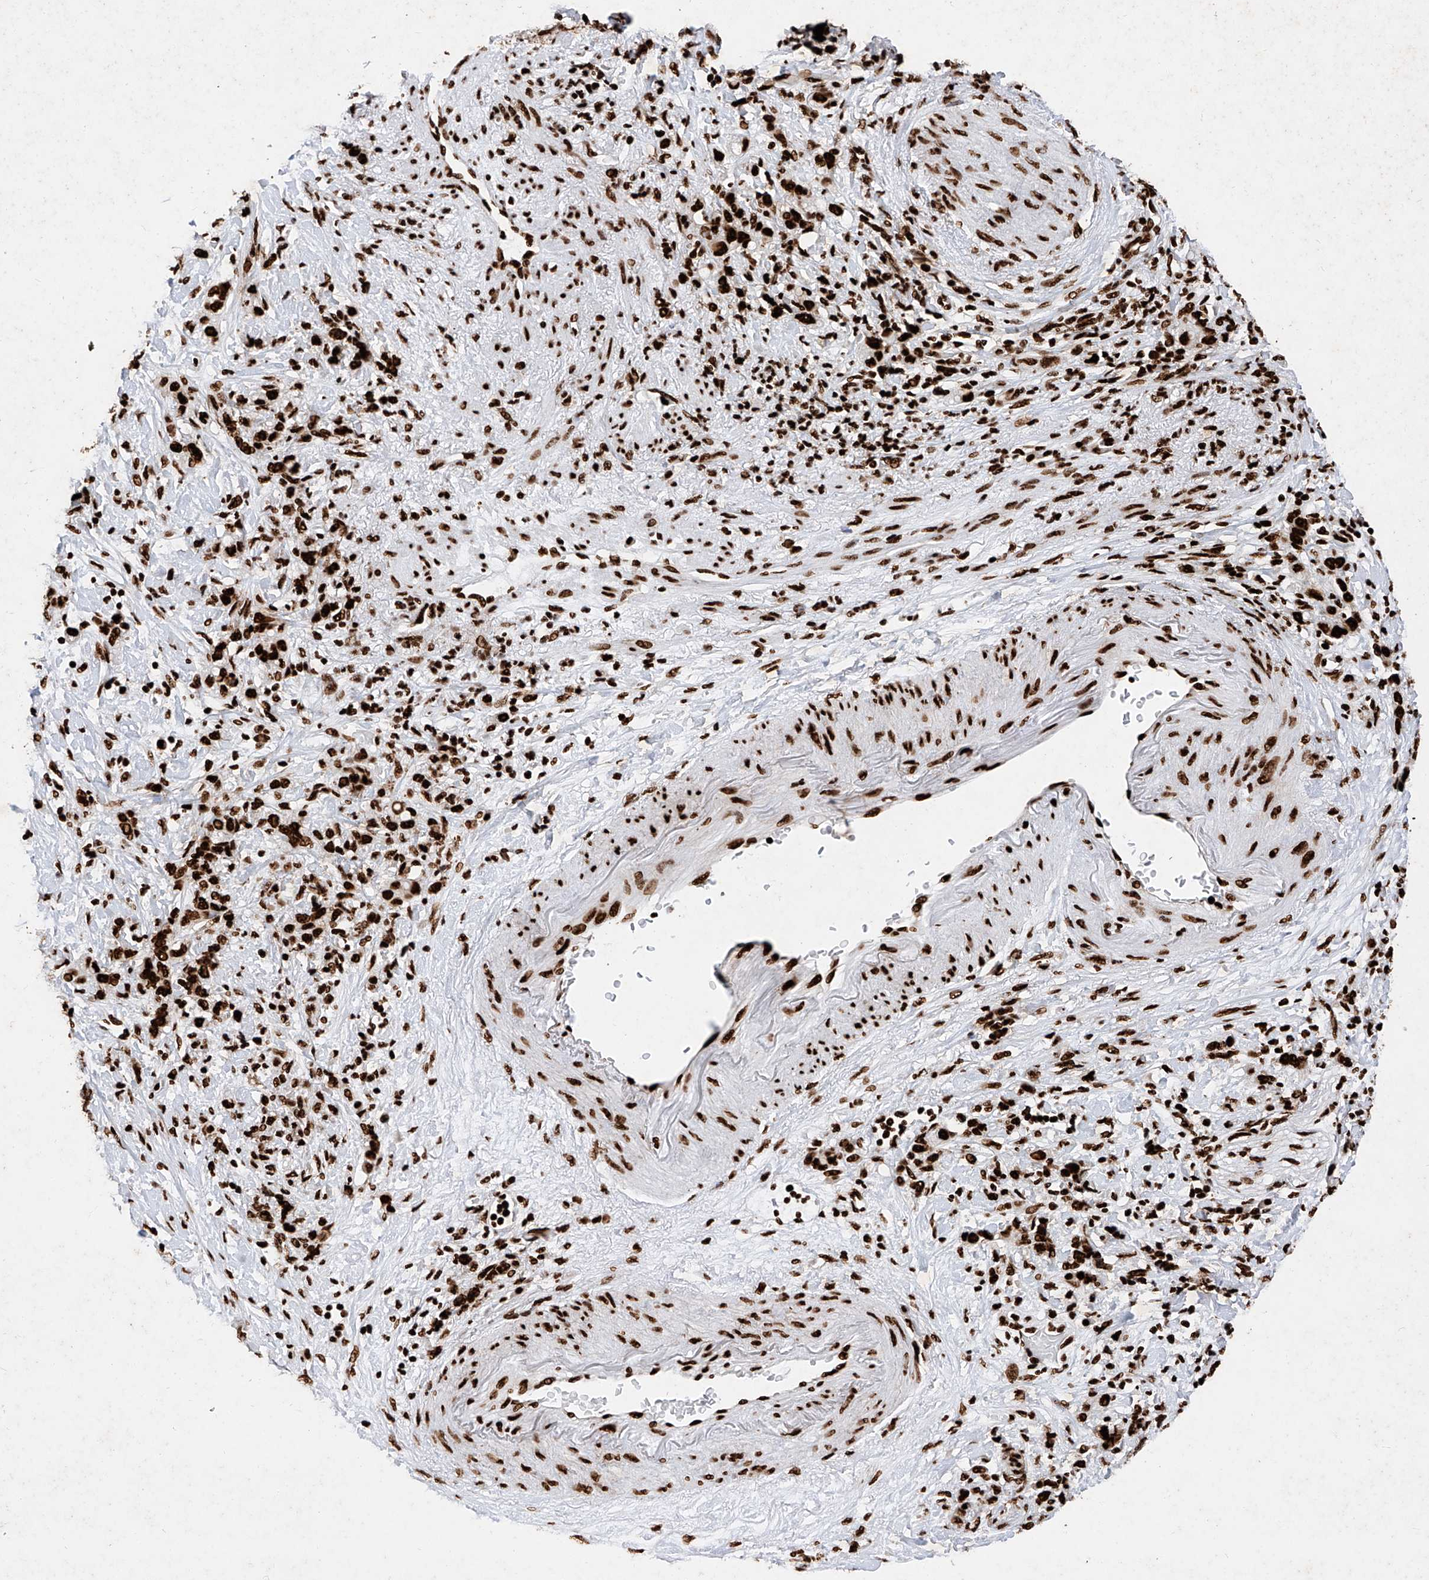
{"staining": {"intensity": "strong", "quantity": ">75%", "location": "nuclear"}, "tissue": "stomach cancer", "cell_type": "Tumor cells", "image_type": "cancer", "snomed": [{"axis": "morphology", "description": "Adenocarcinoma, NOS"}, {"axis": "topography", "description": "Stomach, lower"}], "caption": "A brown stain labels strong nuclear positivity of a protein in stomach cancer tumor cells.", "gene": "SRSF6", "patient": {"sex": "male", "age": 88}}